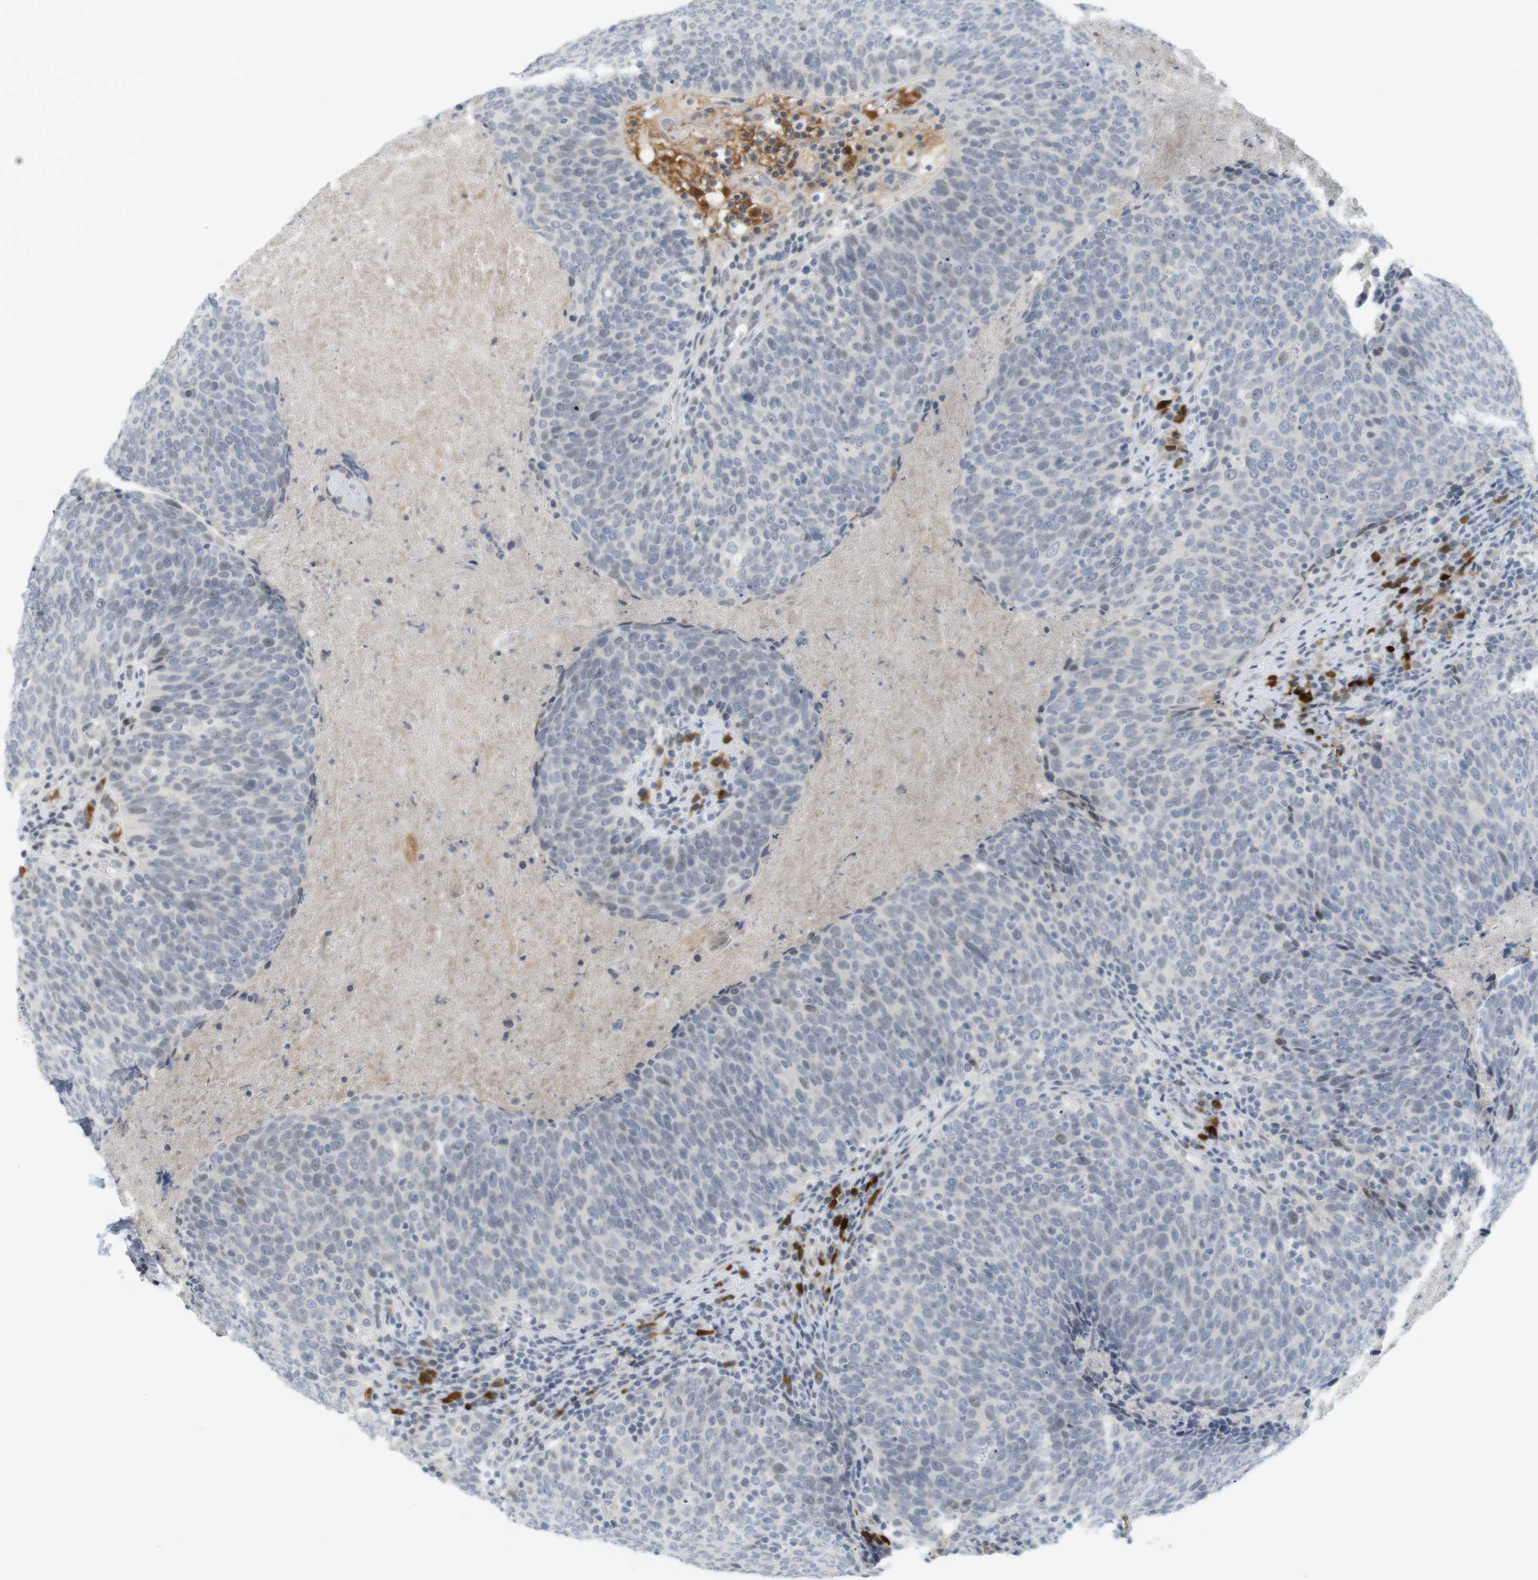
{"staining": {"intensity": "weak", "quantity": "<25%", "location": "nuclear"}, "tissue": "head and neck cancer", "cell_type": "Tumor cells", "image_type": "cancer", "snomed": [{"axis": "morphology", "description": "Squamous cell carcinoma, NOS"}, {"axis": "morphology", "description": "Squamous cell carcinoma, metastatic, NOS"}, {"axis": "topography", "description": "Lymph node"}, {"axis": "topography", "description": "Head-Neck"}], "caption": "Immunohistochemistry photomicrograph of neoplastic tissue: head and neck squamous cell carcinoma stained with DAB (3,3'-diaminobenzidine) reveals no significant protein staining in tumor cells. Brightfield microscopy of IHC stained with DAB (3,3'-diaminobenzidine) (brown) and hematoxylin (blue), captured at high magnification.", "gene": "DMC1", "patient": {"sex": "male", "age": 62}}